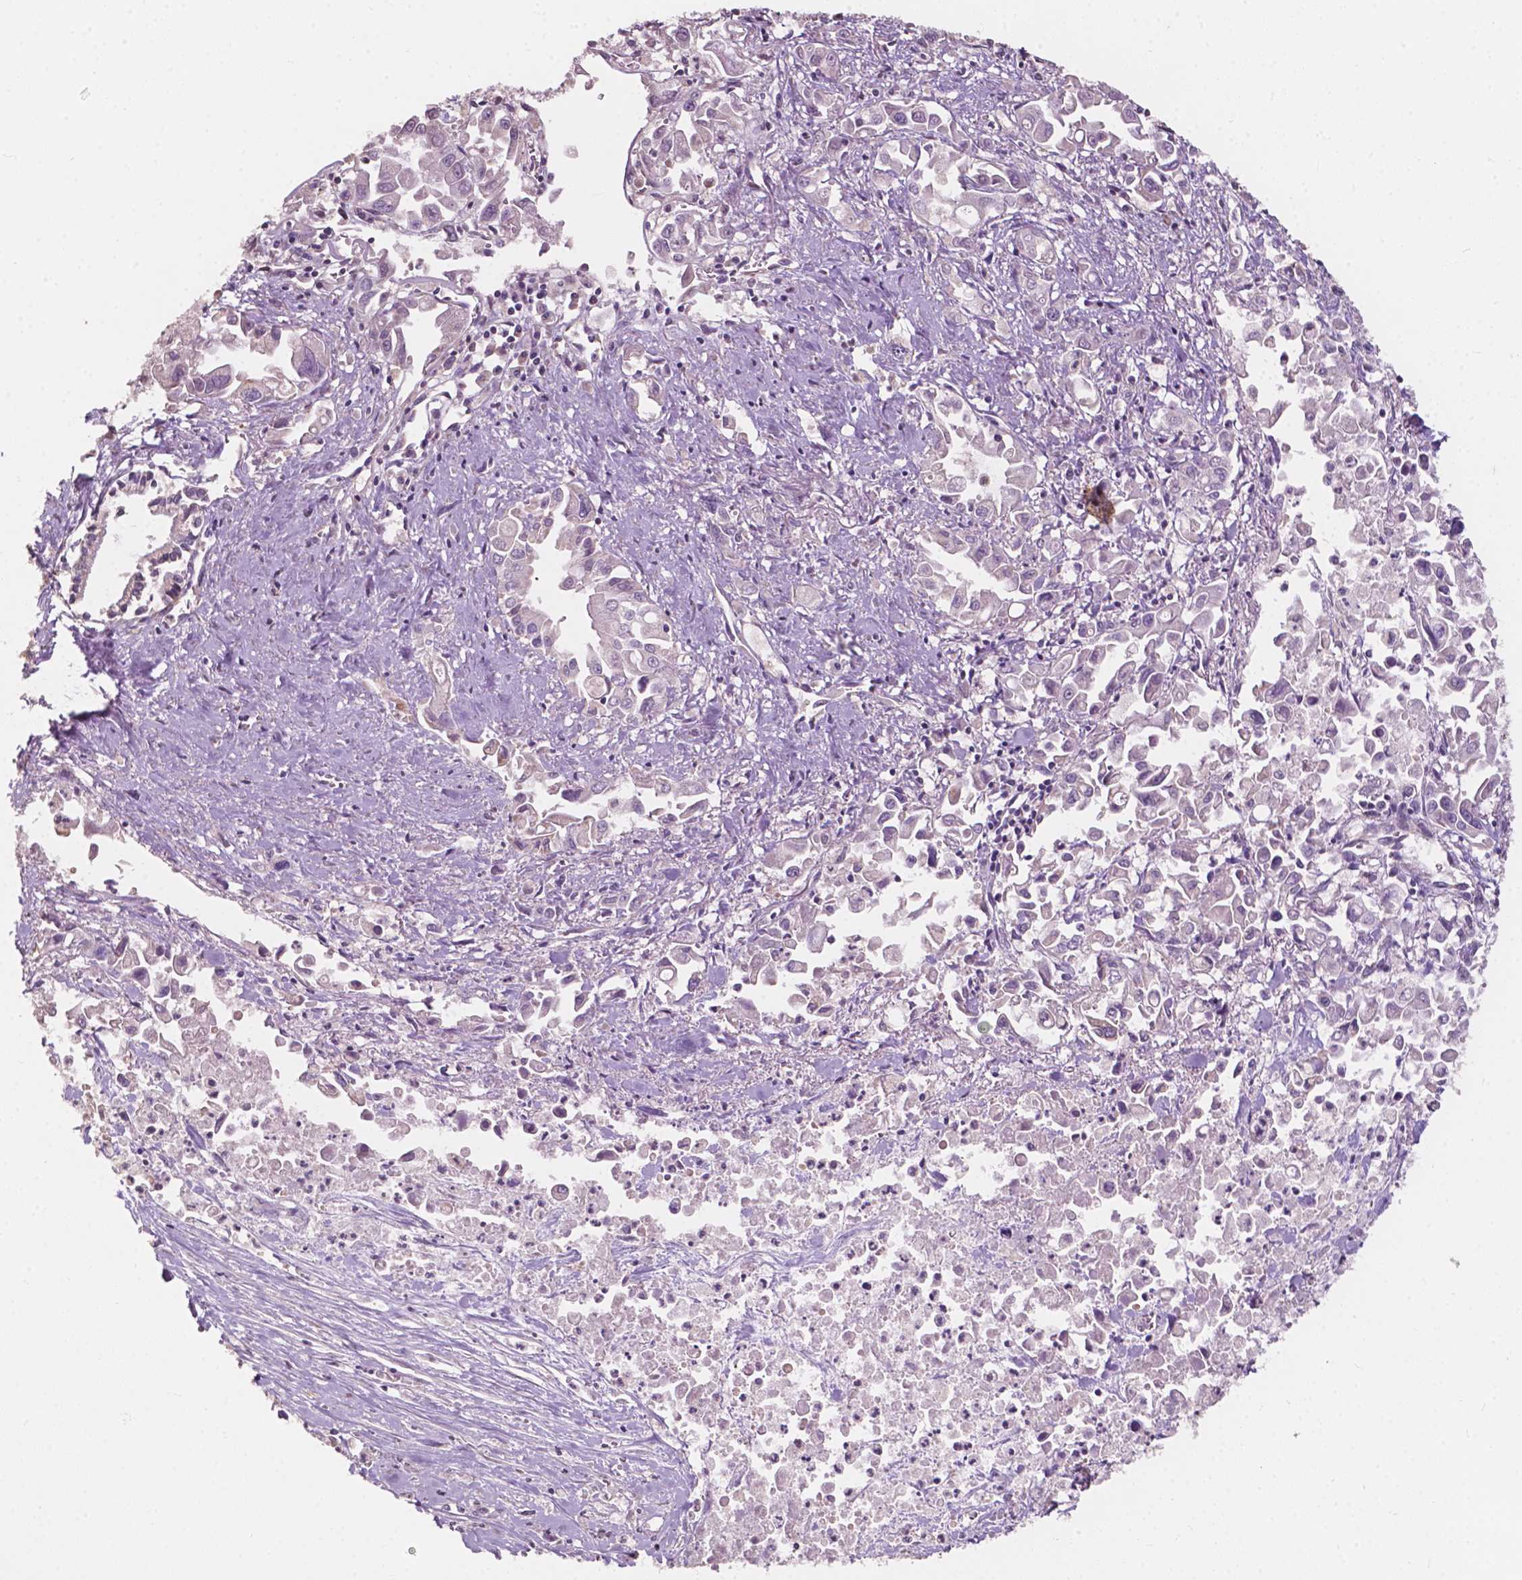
{"staining": {"intensity": "negative", "quantity": "none", "location": "none"}, "tissue": "pancreatic cancer", "cell_type": "Tumor cells", "image_type": "cancer", "snomed": [{"axis": "morphology", "description": "Adenocarcinoma, NOS"}, {"axis": "topography", "description": "Pancreas"}], "caption": "Micrograph shows no significant protein positivity in tumor cells of adenocarcinoma (pancreatic).", "gene": "NDUFA10", "patient": {"sex": "female", "age": 83}}